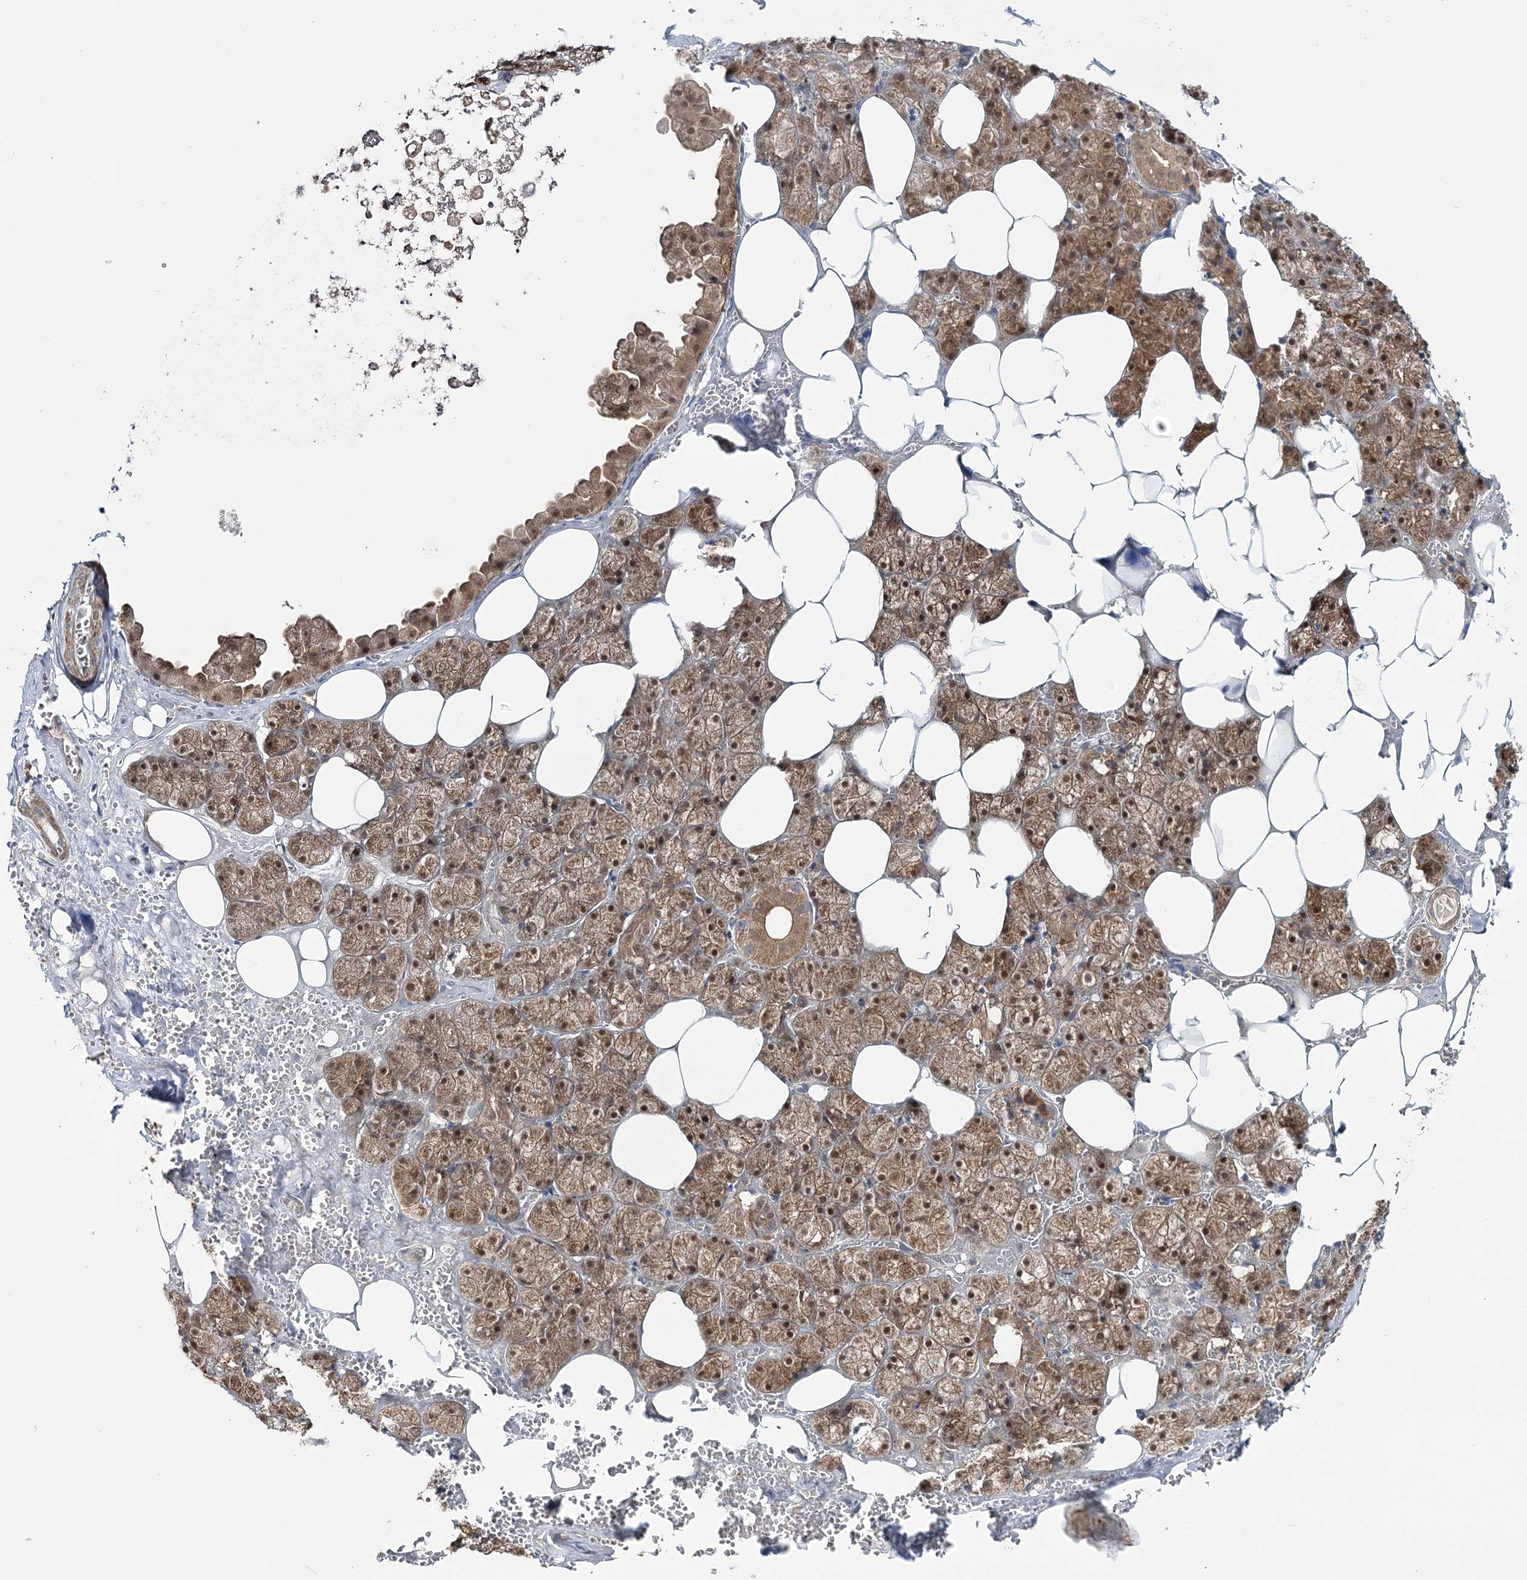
{"staining": {"intensity": "moderate", "quantity": ">75%", "location": "cytoplasmic/membranous,nuclear"}, "tissue": "salivary gland", "cell_type": "Glandular cells", "image_type": "normal", "snomed": [{"axis": "morphology", "description": "Normal tissue, NOS"}, {"axis": "topography", "description": "Salivary gland"}], "caption": "Salivary gland stained with DAB (3,3'-diaminobenzidine) immunohistochemistry (IHC) shows medium levels of moderate cytoplasmic/membranous,nuclear staining in about >75% of glandular cells.", "gene": "MOCS2", "patient": {"sex": "male", "age": 62}}